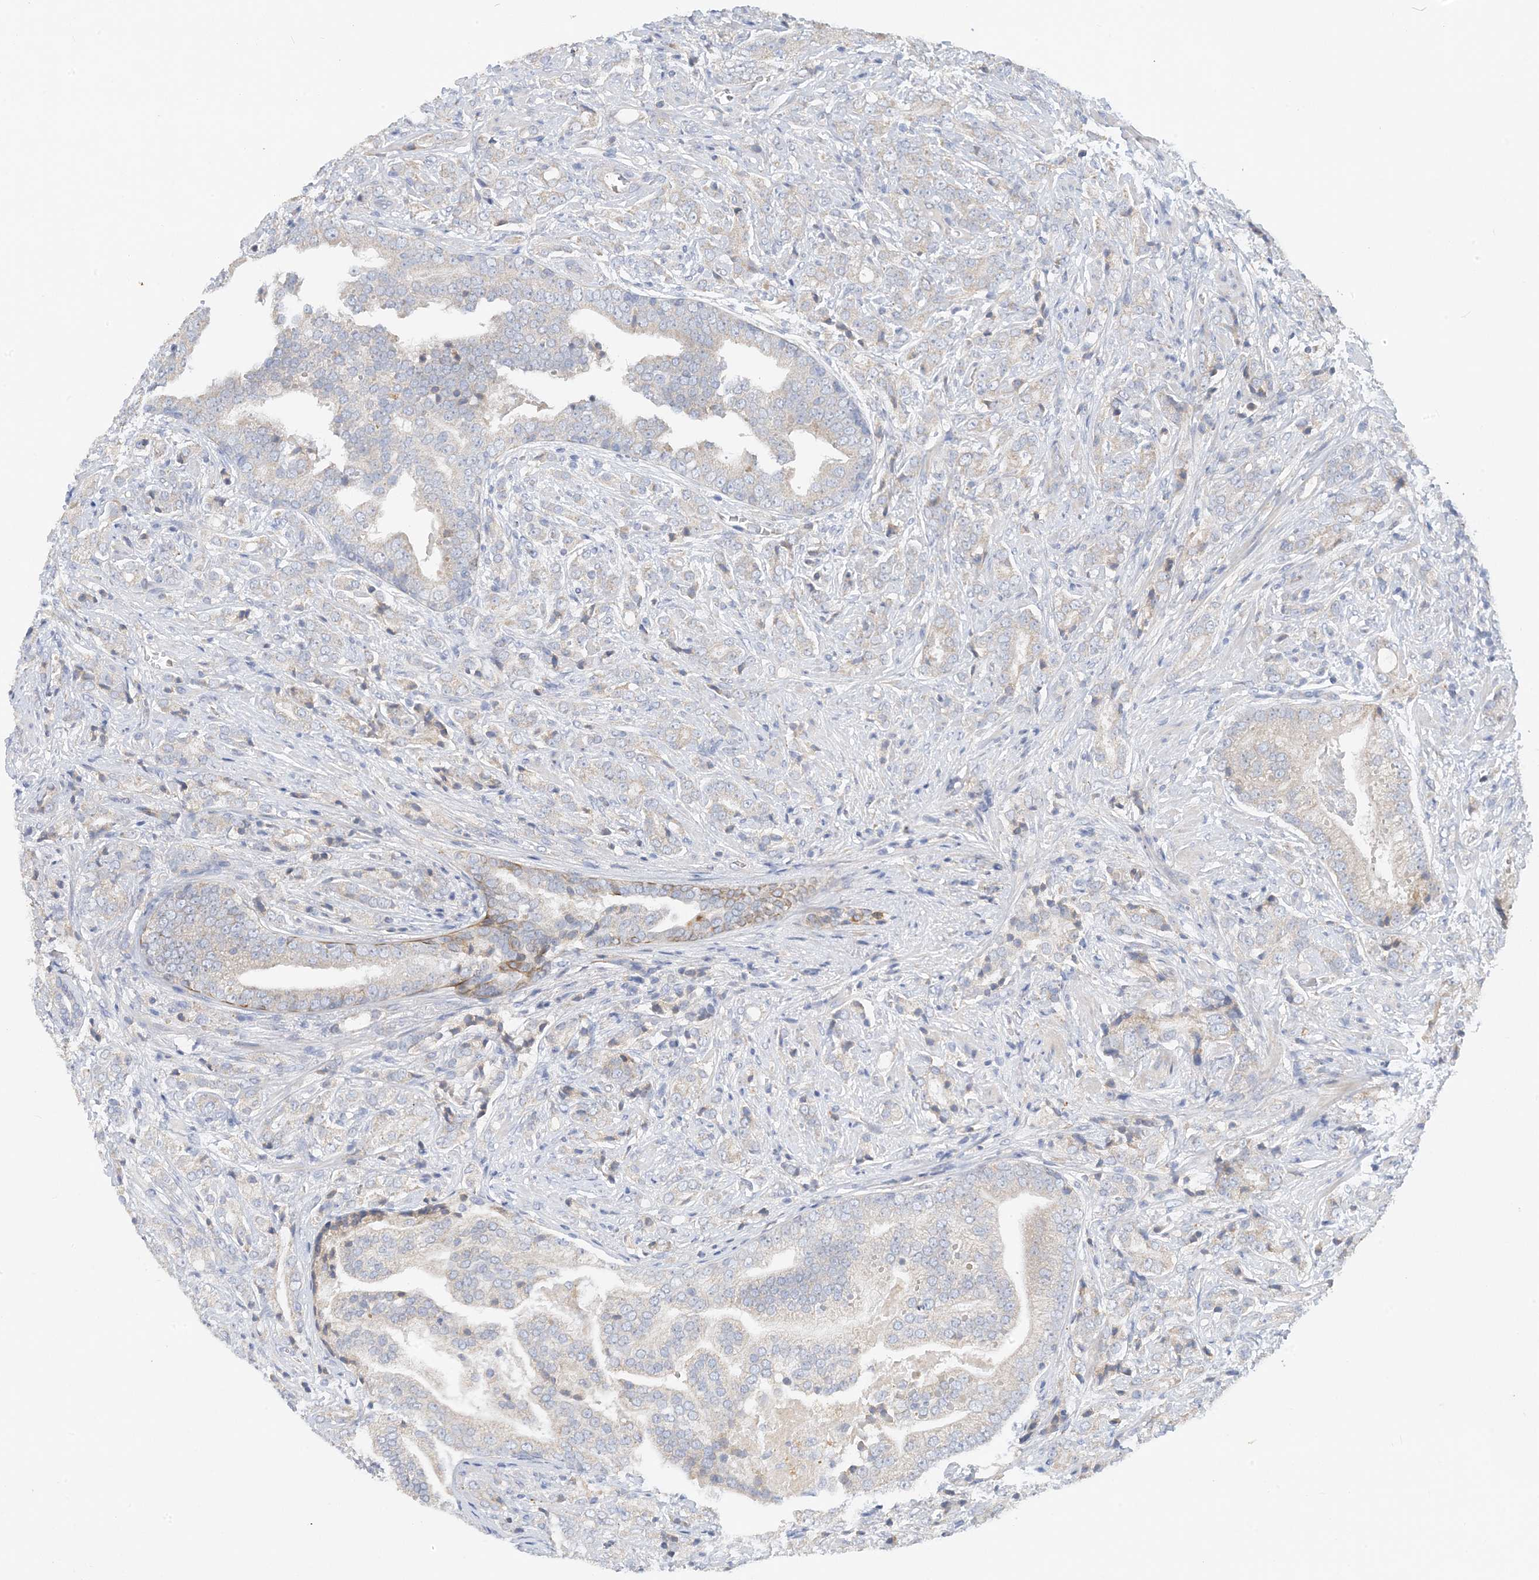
{"staining": {"intensity": "negative", "quantity": "none", "location": "none"}, "tissue": "prostate cancer", "cell_type": "Tumor cells", "image_type": "cancer", "snomed": [{"axis": "morphology", "description": "Adenocarcinoma, High grade"}, {"axis": "topography", "description": "Prostate"}], "caption": "Immunohistochemistry of prostate adenocarcinoma (high-grade) exhibits no positivity in tumor cells. (Brightfield microscopy of DAB (3,3'-diaminobenzidine) immunohistochemistry at high magnification).", "gene": "ZCCHC18", "patient": {"sex": "male", "age": 57}}